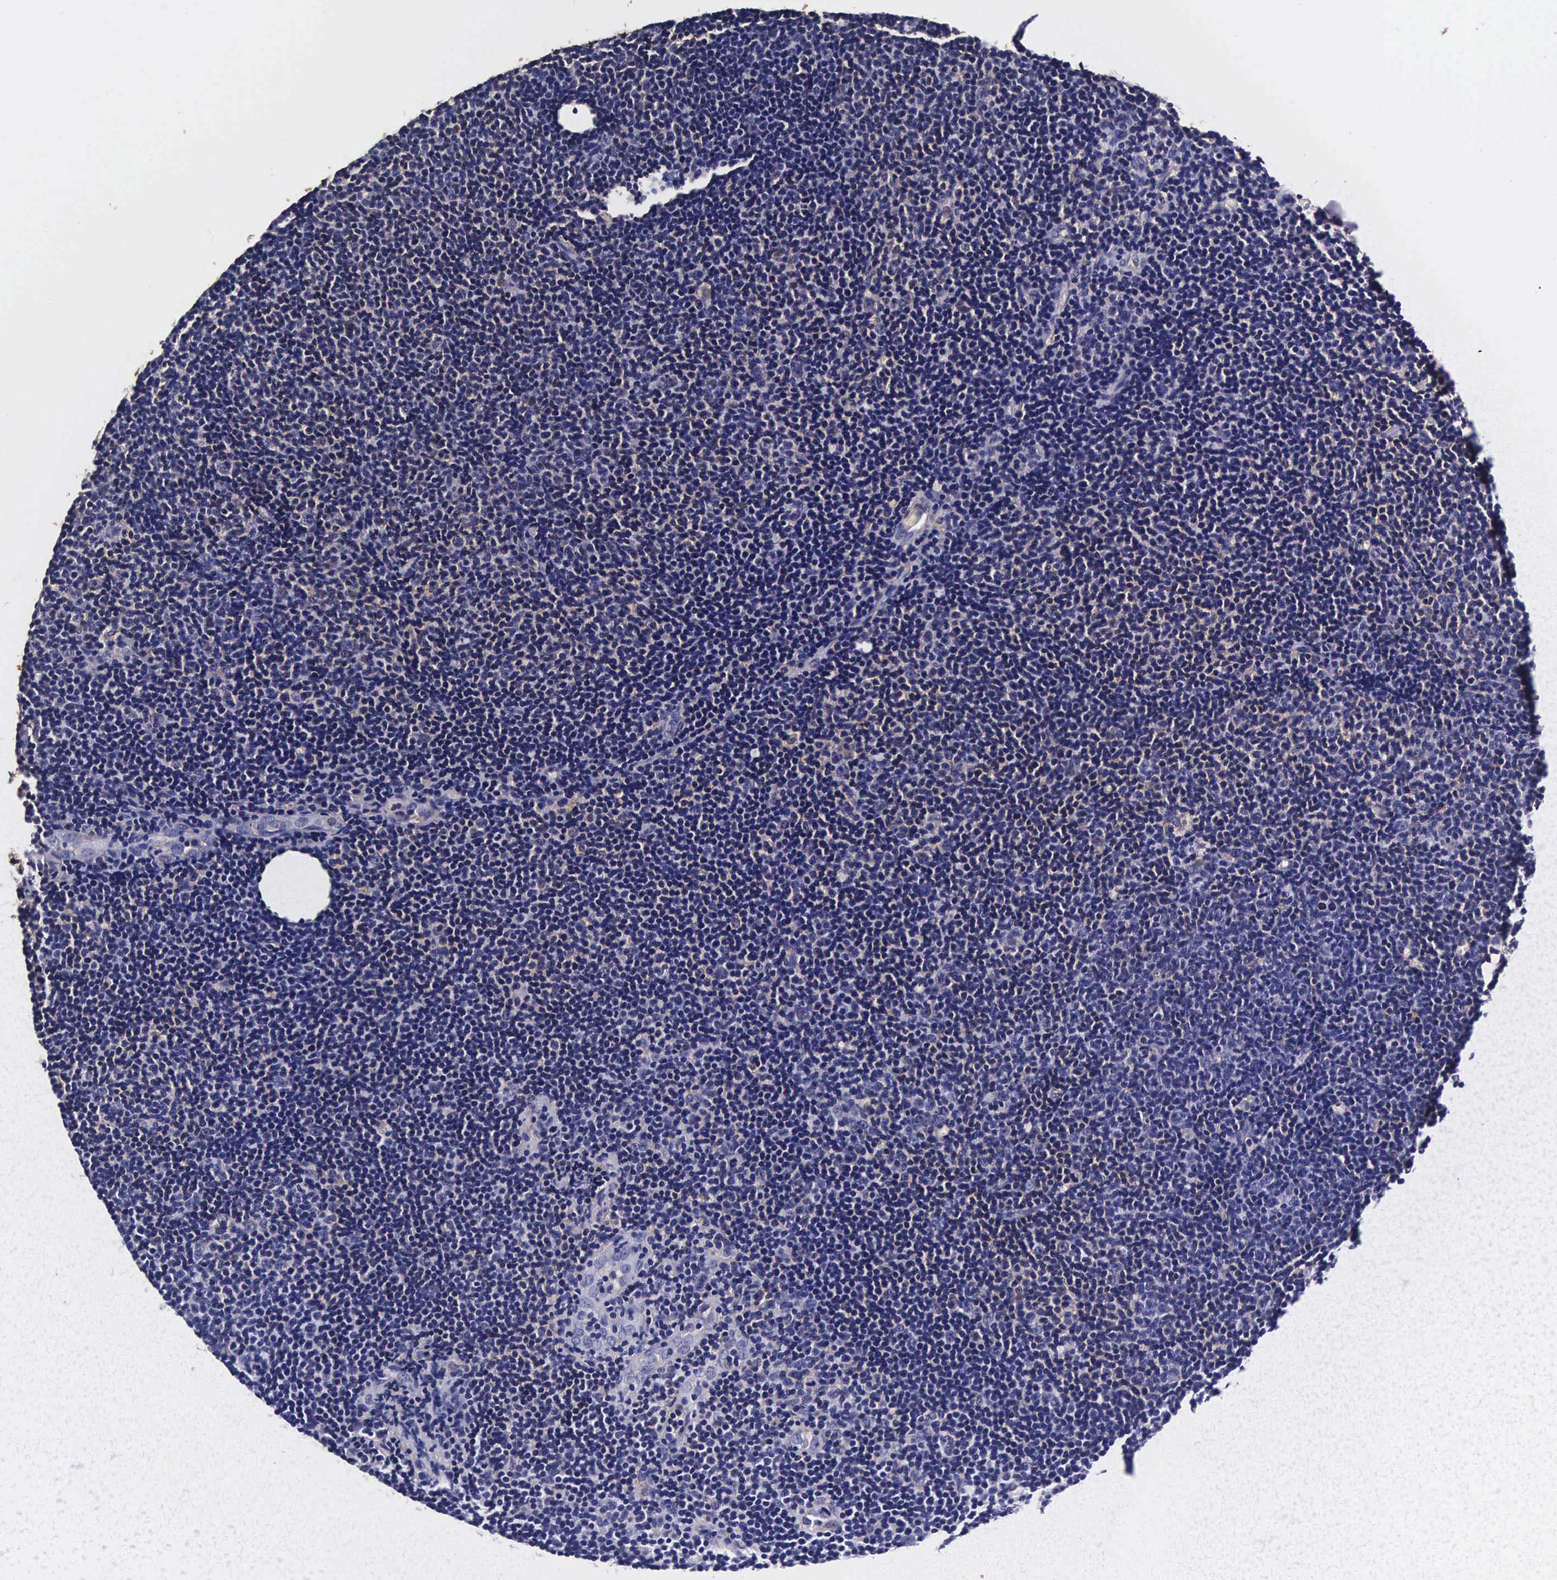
{"staining": {"intensity": "moderate", "quantity": "25%-75%", "location": "cytoplasmic/membranous,nuclear"}, "tissue": "lymphoma", "cell_type": "Tumor cells", "image_type": "cancer", "snomed": [{"axis": "morphology", "description": "Malignant lymphoma, non-Hodgkin's type, Low grade"}, {"axis": "topography", "description": "Lymph node"}], "caption": "IHC micrograph of neoplastic tissue: human low-grade malignant lymphoma, non-Hodgkin's type stained using immunohistochemistry exhibits medium levels of moderate protein expression localized specifically in the cytoplasmic/membranous and nuclear of tumor cells, appearing as a cytoplasmic/membranous and nuclear brown color.", "gene": "TECPR2", "patient": {"sex": "male", "age": 49}}